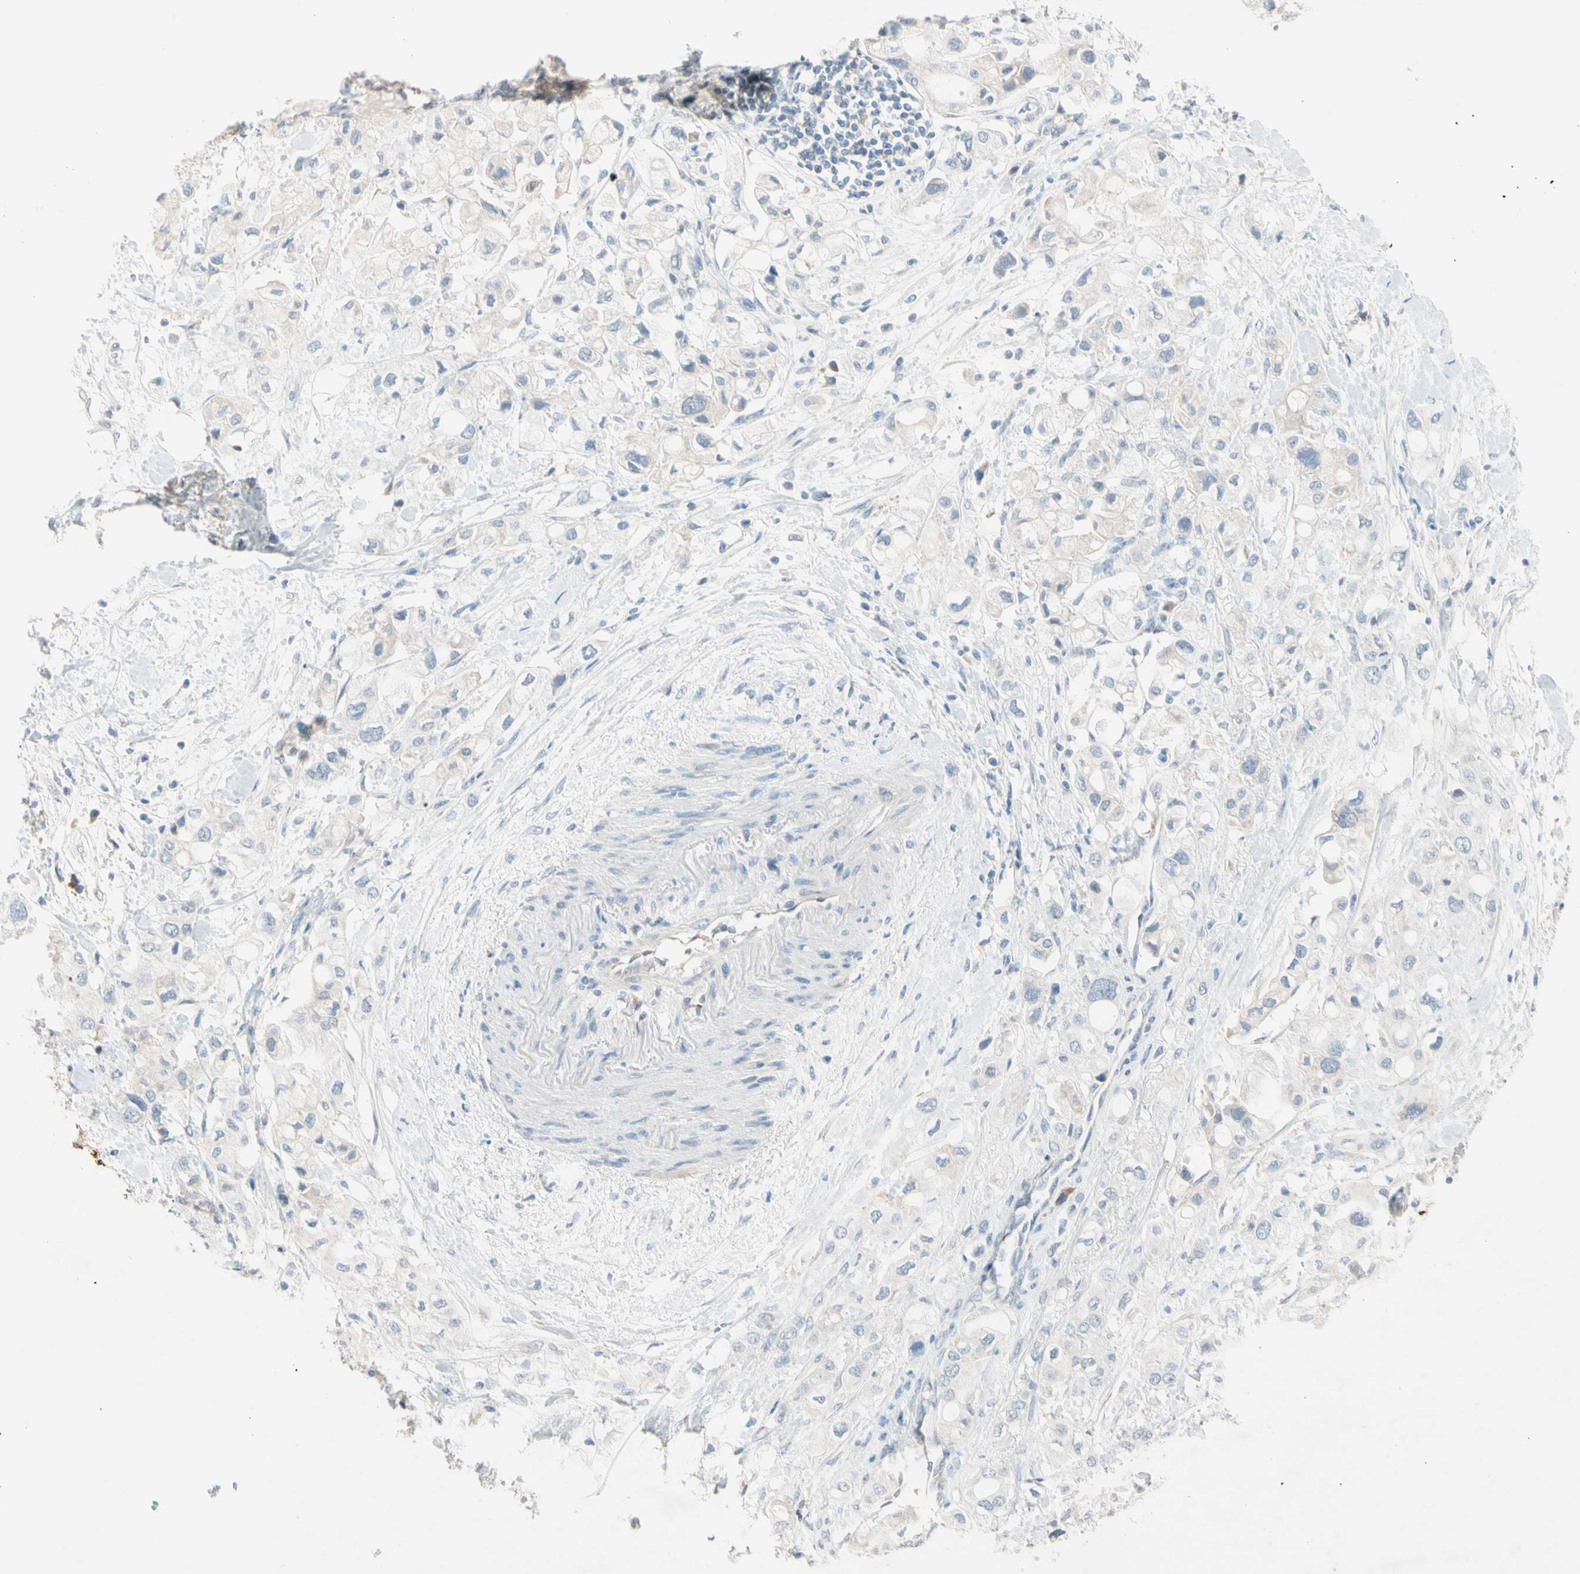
{"staining": {"intensity": "weak", "quantity": "<25%", "location": "cytoplasmic/membranous"}, "tissue": "pancreatic cancer", "cell_type": "Tumor cells", "image_type": "cancer", "snomed": [{"axis": "morphology", "description": "Adenocarcinoma, NOS"}, {"axis": "topography", "description": "Pancreas"}], "caption": "Pancreatic cancer was stained to show a protein in brown. There is no significant positivity in tumor cells. The staining was performed using DAB (3,3'-diaminobenzidine) to visualize the protein expression in brown, while the nuclei were stained in blue with hematoxylin (Magnification: 20x).", "gene": "SERPIND1", "patient": {"sex": "female", "age": 56}}